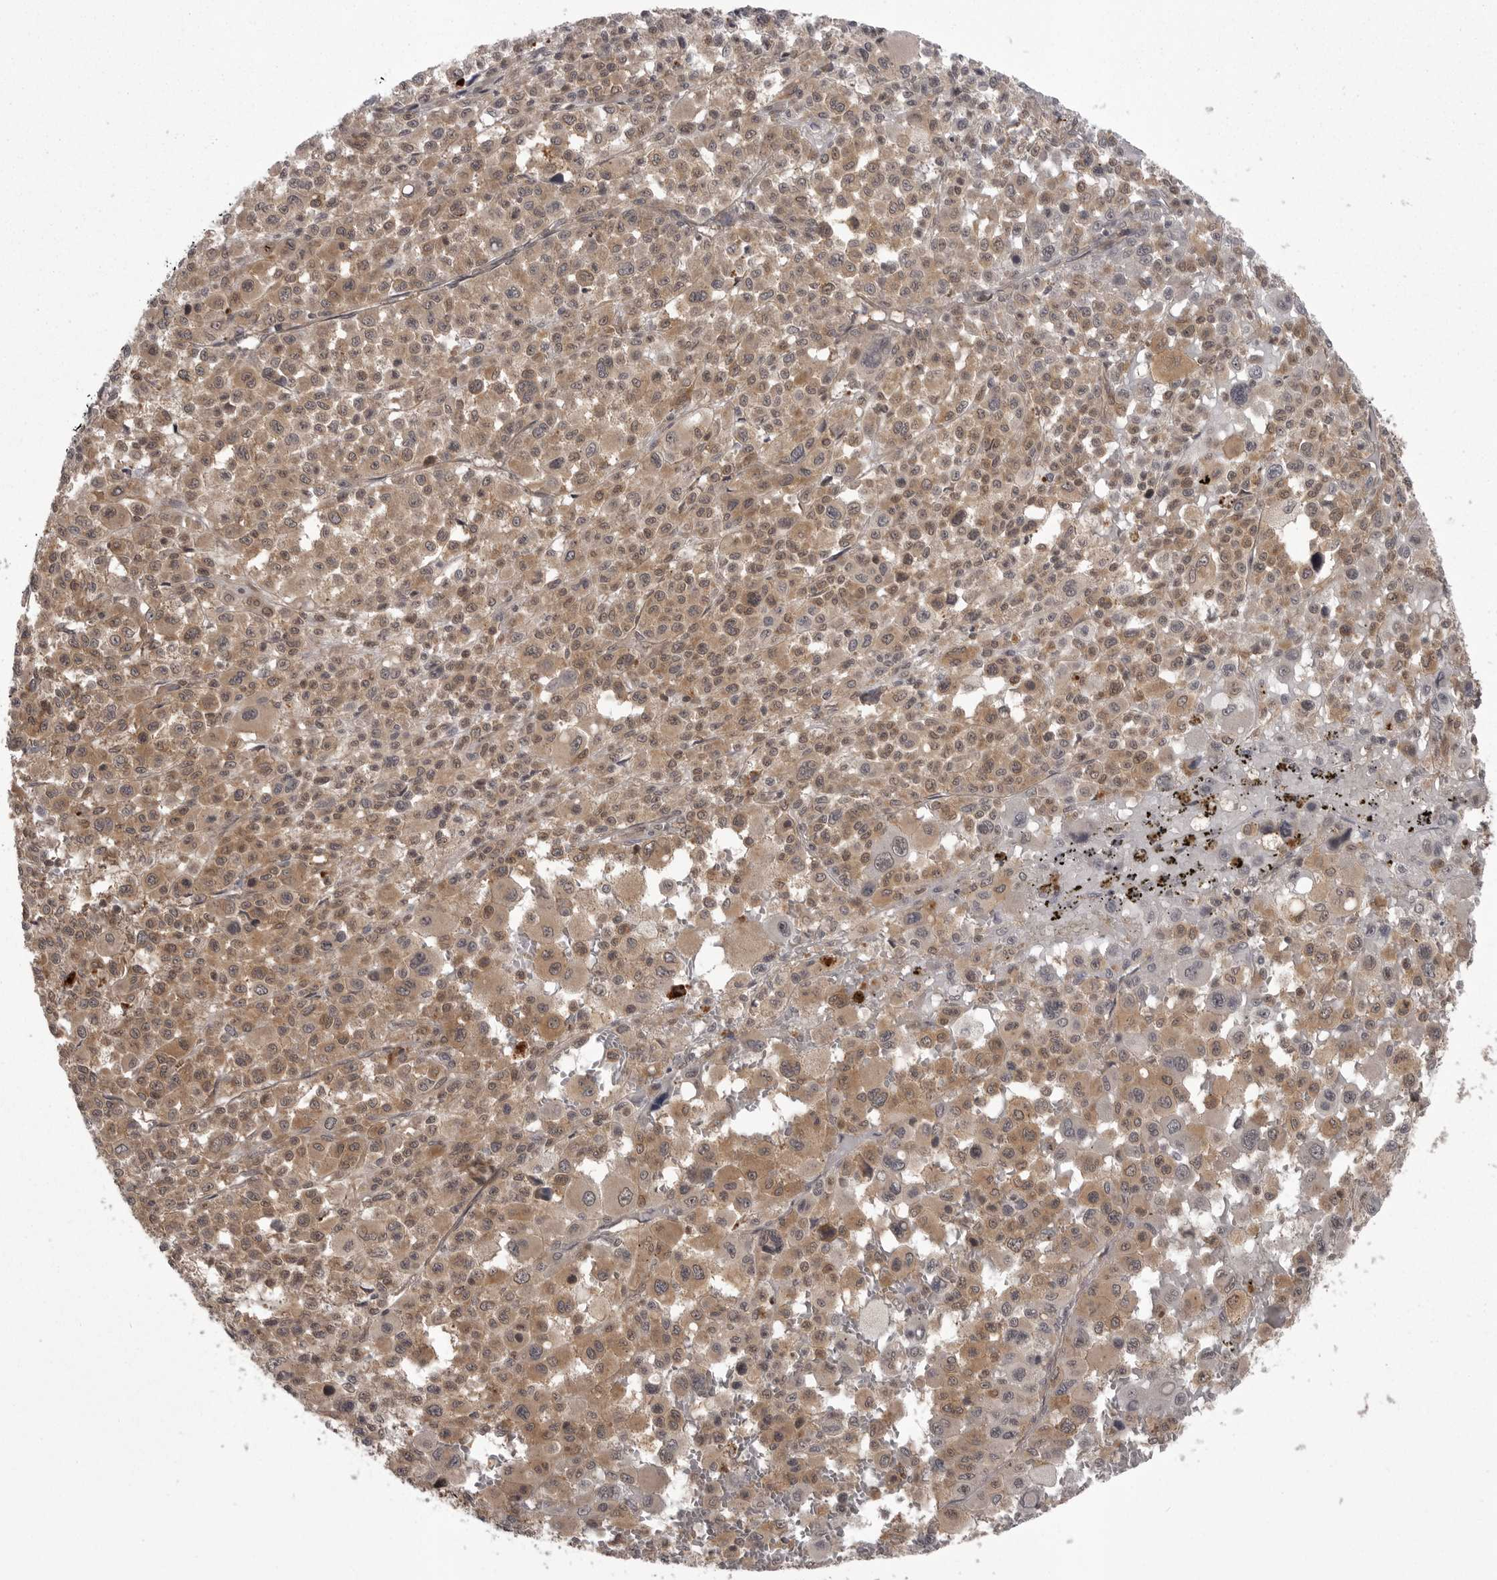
{"staining": {"intensity": "moderate", "quantity": ">75%", "location": "cytoplasmic/membranous"}, "tissue": "melanoma", "cell_type": "Tumor cells", "image_type": "cancer", "snomed": [{"axis": "morphology", "description": "Malignant melanoma, Metastatic site"}, {"axis": "topography", "description": "Skin"}], "caption": "The micrograph displays staining of melanoma, revealing moderate cytoplasmic/membranous protein positivity (brown color) within tumor cells. The staining was performed using DAB (3,3'-diaminobenzidine), with brown indicating positive protein expression. Nuclei are stained blue with hematoxylin.", "gene": "STK24", "patient": {"sex": "female", "age": 74}}